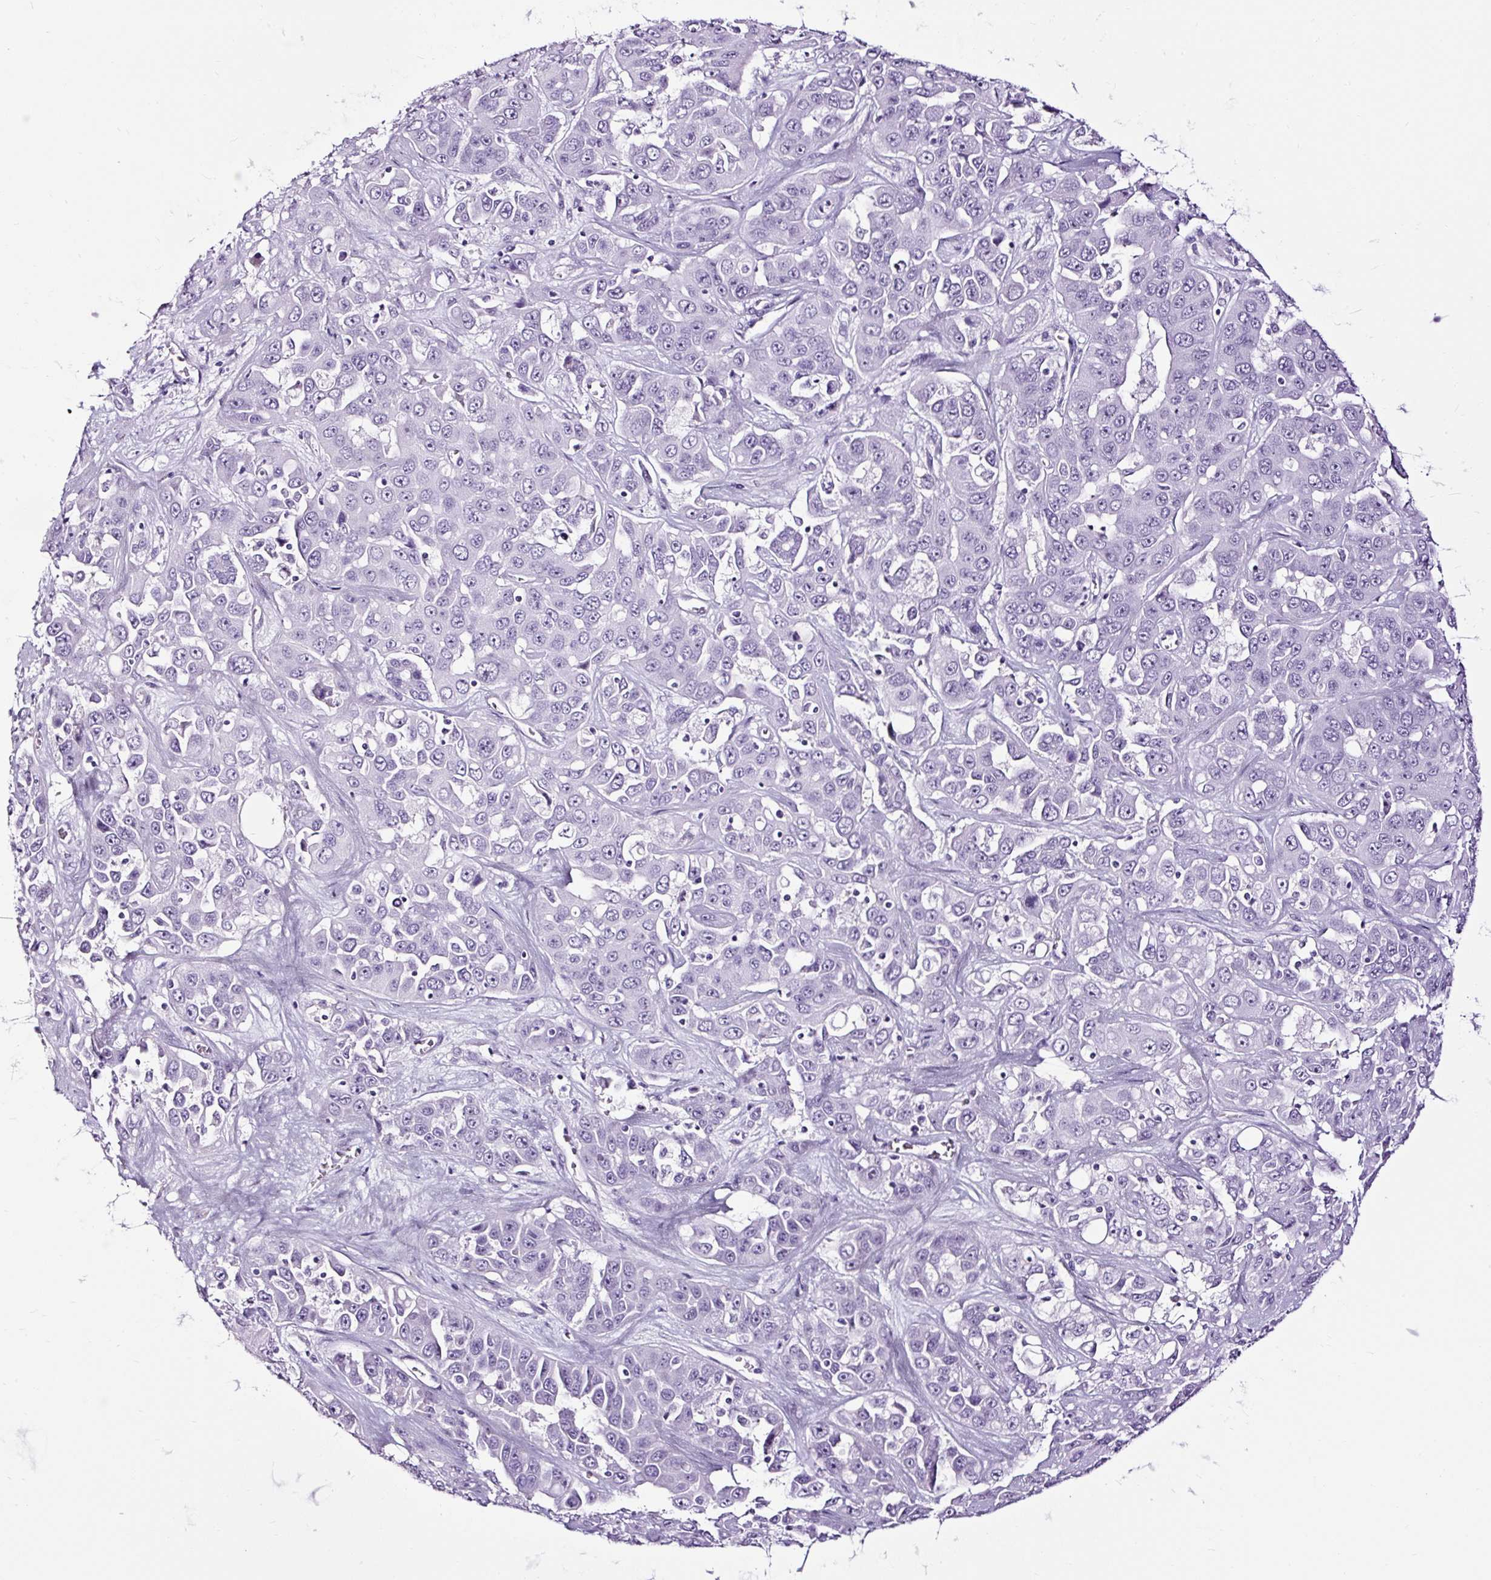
{"staining": {"intensity": "negative", "quantity": "none", "location": "none"}, "tissue": "liver cancer", "cell_type": "Tumor cells", "image_type": "cancer", "snomed": [{"axis": "morphology", "description": "Cholangiocarcinoma"}, {"axis": "topography", "description": "Liver"}], "caption": "Immunohistochemical staining of human liver cancer (cholangiocarcinoma) exhibits no significant staining in tumor cells.", "gene": "NPHS2", "patient": {"sex": "female", "age": 52}}